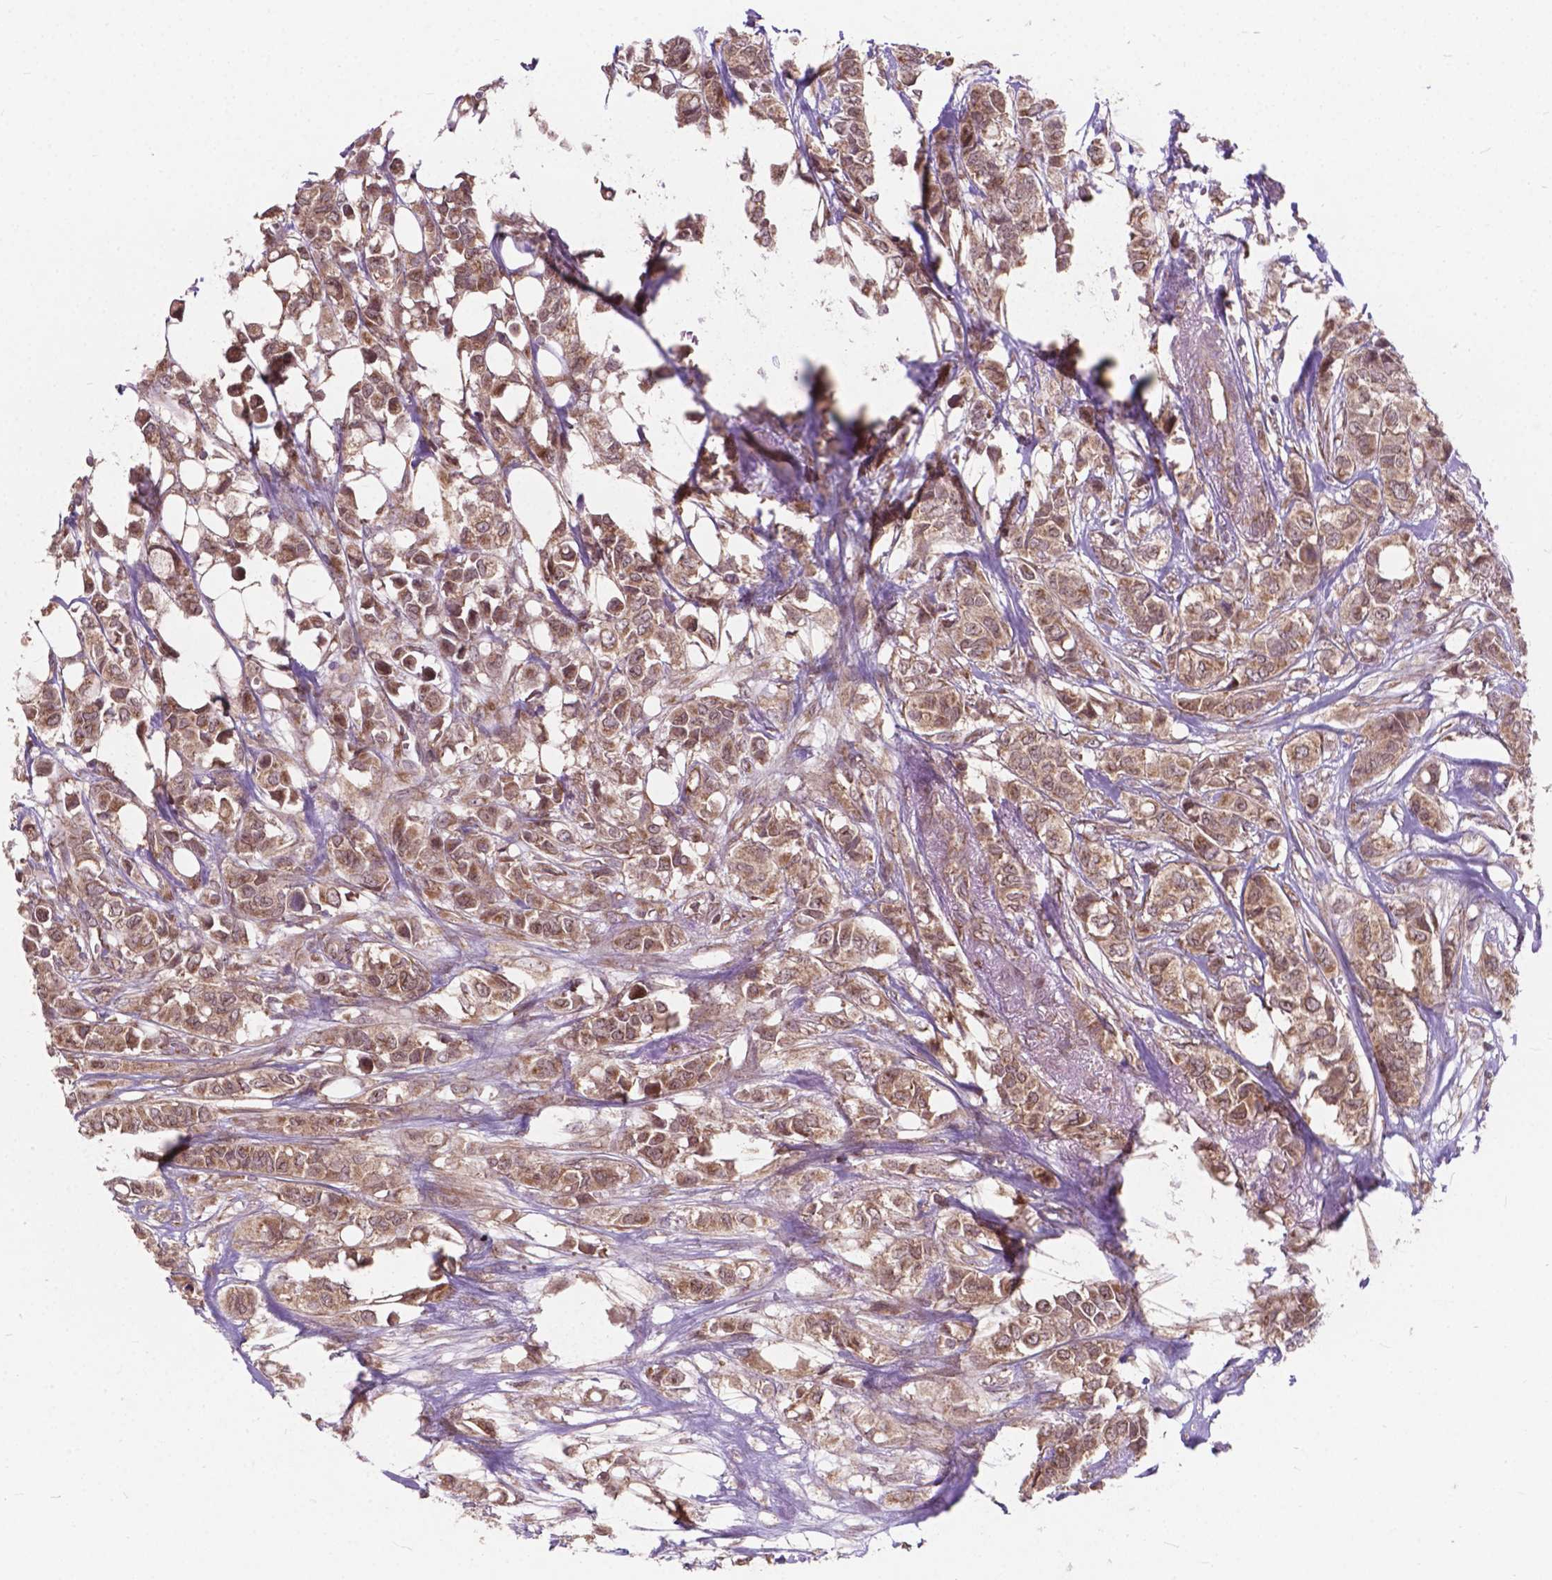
{"staining": {"intensity": "weak", "quantity": ">75%", "location": "cytoplasmic/membranous,nuclear"}, "tissue": "breast cancer", "cell_type": "Tumor cells", "image_type": "cancer", "snomed": [{"axis": "morphology", "description": "Duct carcinoma"}, {"axis": "topography", "description": "Breast"}], "caption": "Immunohistochemical staining of infiltrating ductal carcinoma (breast) reveals low levels of weak cytoplasmic/membranous and nuclear protein positivity in approximately >75% of tumor cells.", "gene": "MRPL33", "patient": {"sex": "female", "age": 85}}